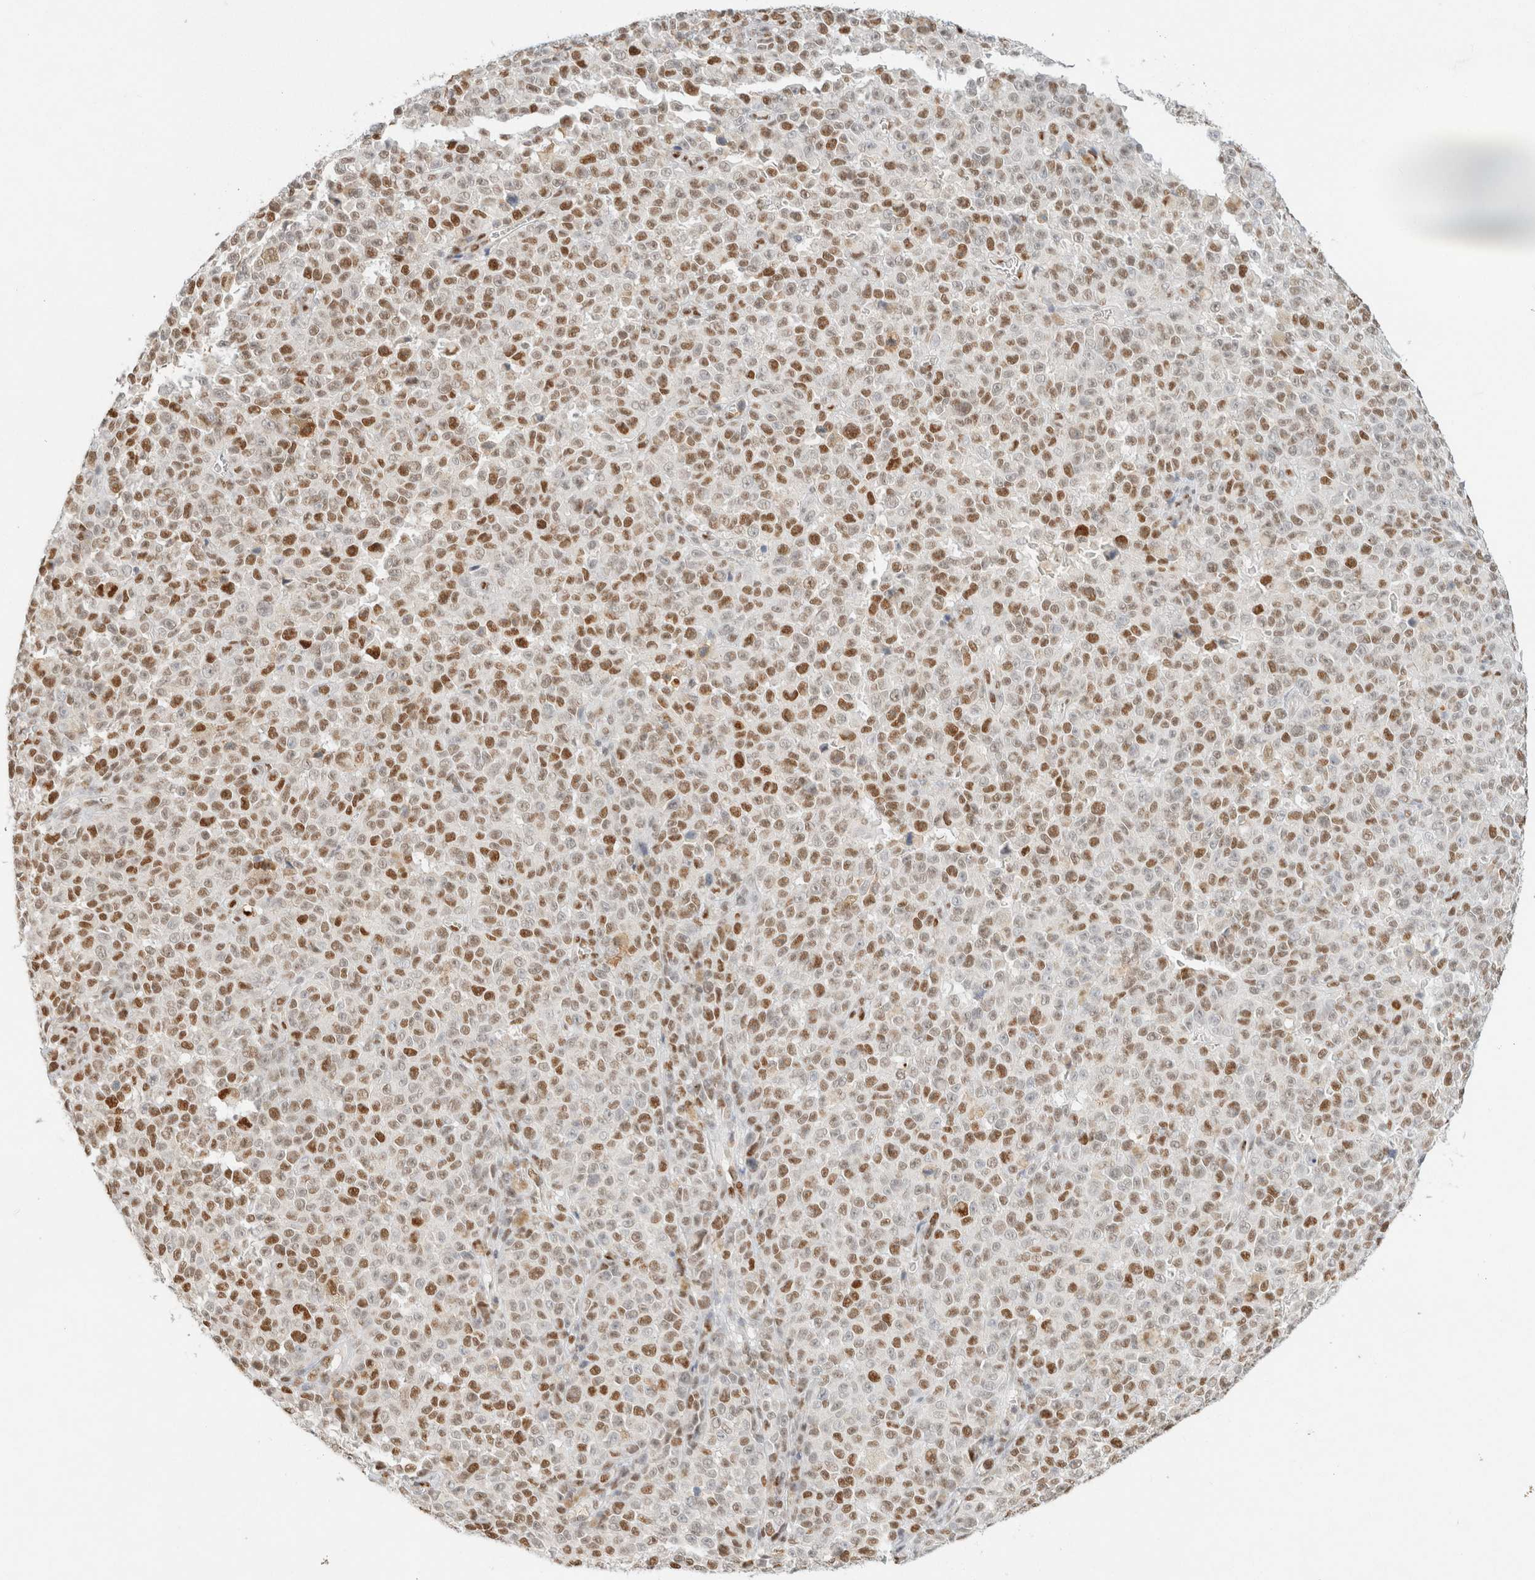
{"staining": {"intensity": "moderate", "quantity": ">75%", "location": "nuclear"}, "tissue": "melanoma", "cell_type": "Tumor cells", "image_type": "cancer", "snomed": [{"axis": "morphology", "description": "Malignant melanoma, NOS"}, {"axis": "topography", "description": "Skin"}], "caption": "This is a micrograph of immunohistochemistry (IHC) staining of malignant melanoma, which shows moderate positivity in the nuclear of tumor cells.", "gene": "DDB2", "patient": {"sex": "female", "age": 82}}